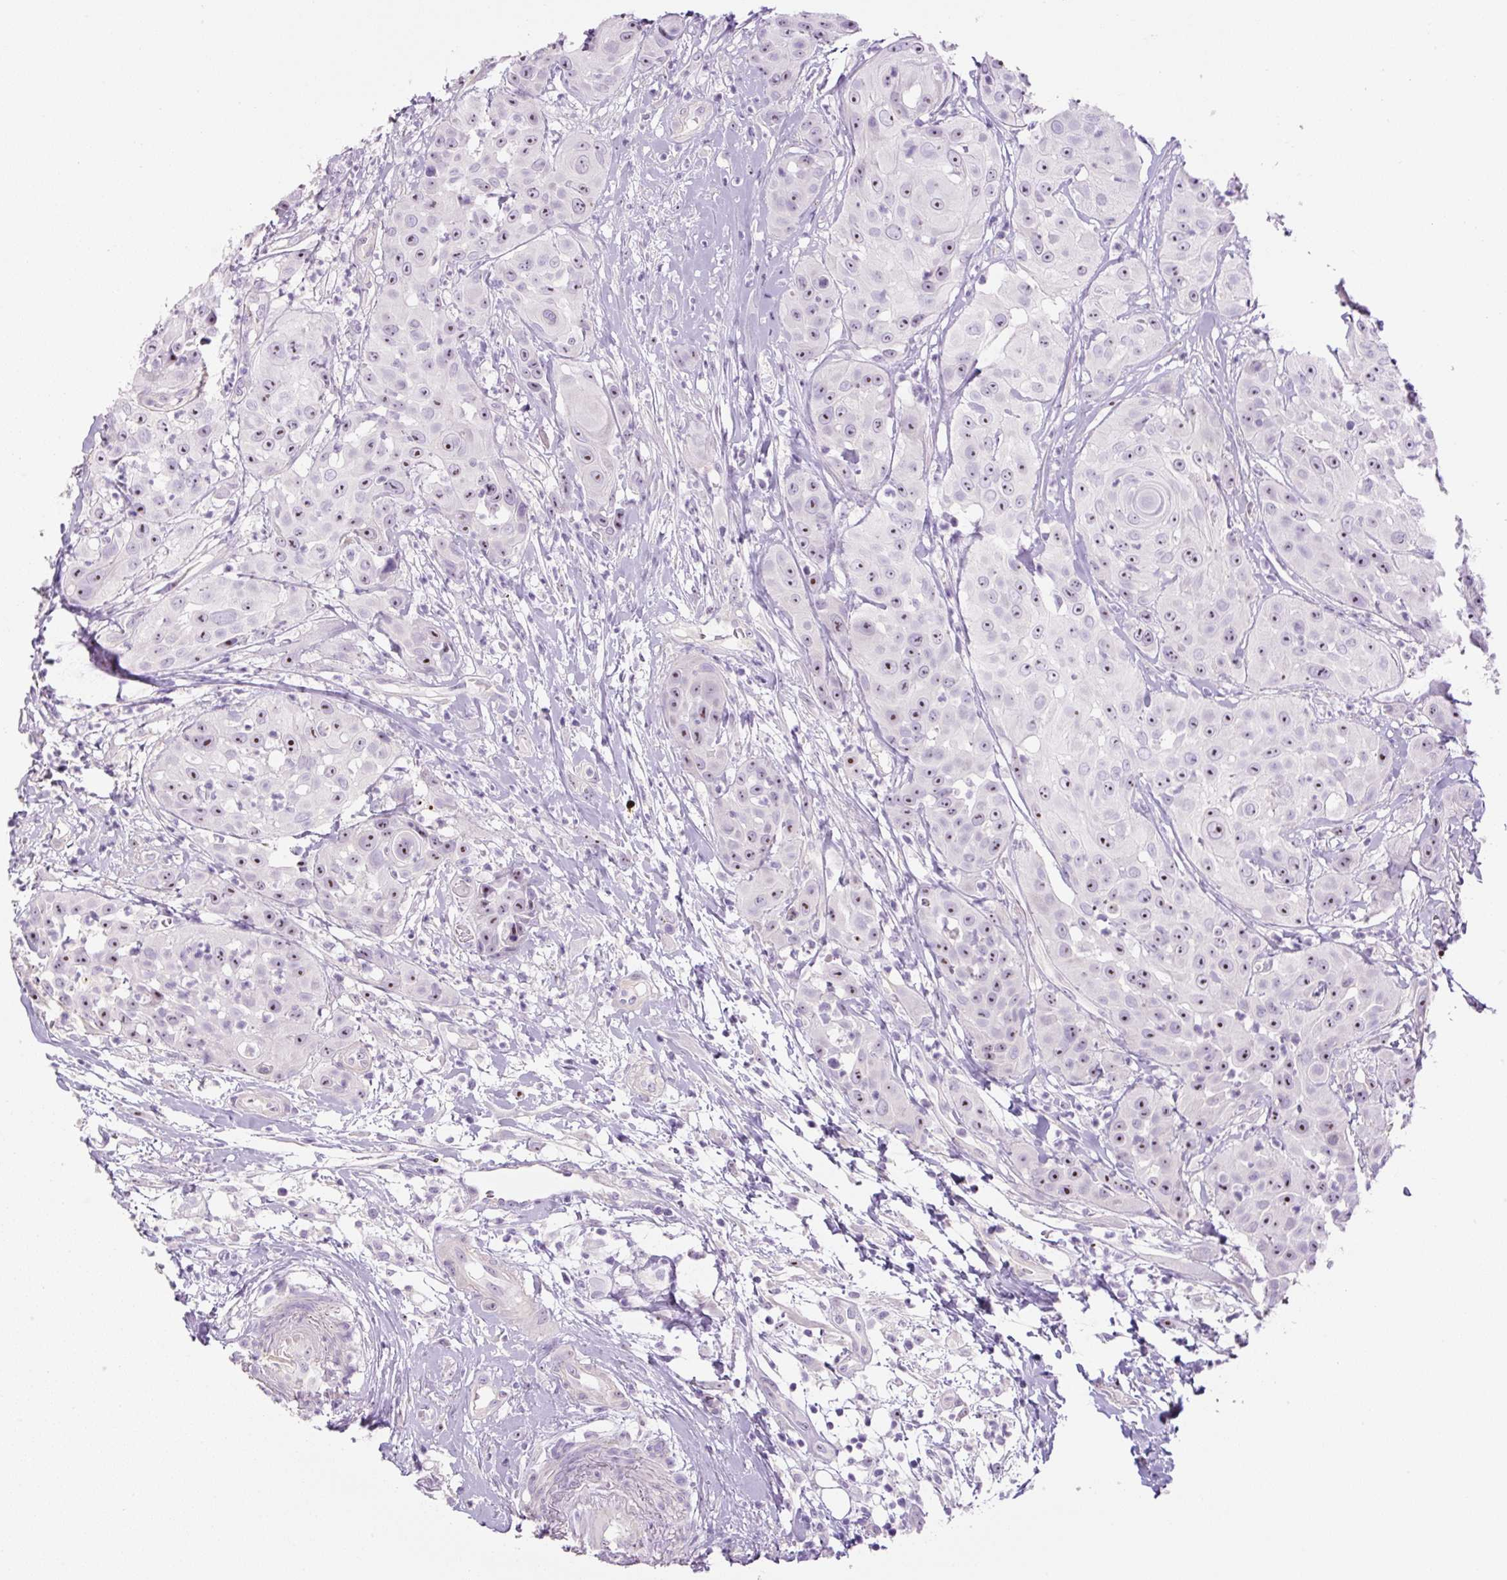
{"staining": {"intensity": "moderate", "quantity": "<25%", "location": "nuclear"}, "tissue": "head and neck cancer", "cell_type": "Tumor cells", "image_type": "cancer", "snomed": [{"axis": "morphology", "description": "Squamous cell carcinoma, NOS"}, {"axis": "topography", "description": "Head-Neck"}], "caption": "Brown immunohistochemical staining in head and neck cancer (squamous cell carcinoma) reveals moderate nuclear expression in approximately <25% of tumor cells.", "gene": "TMEM151B", "patient": {"sex": "male", "age": 83}}